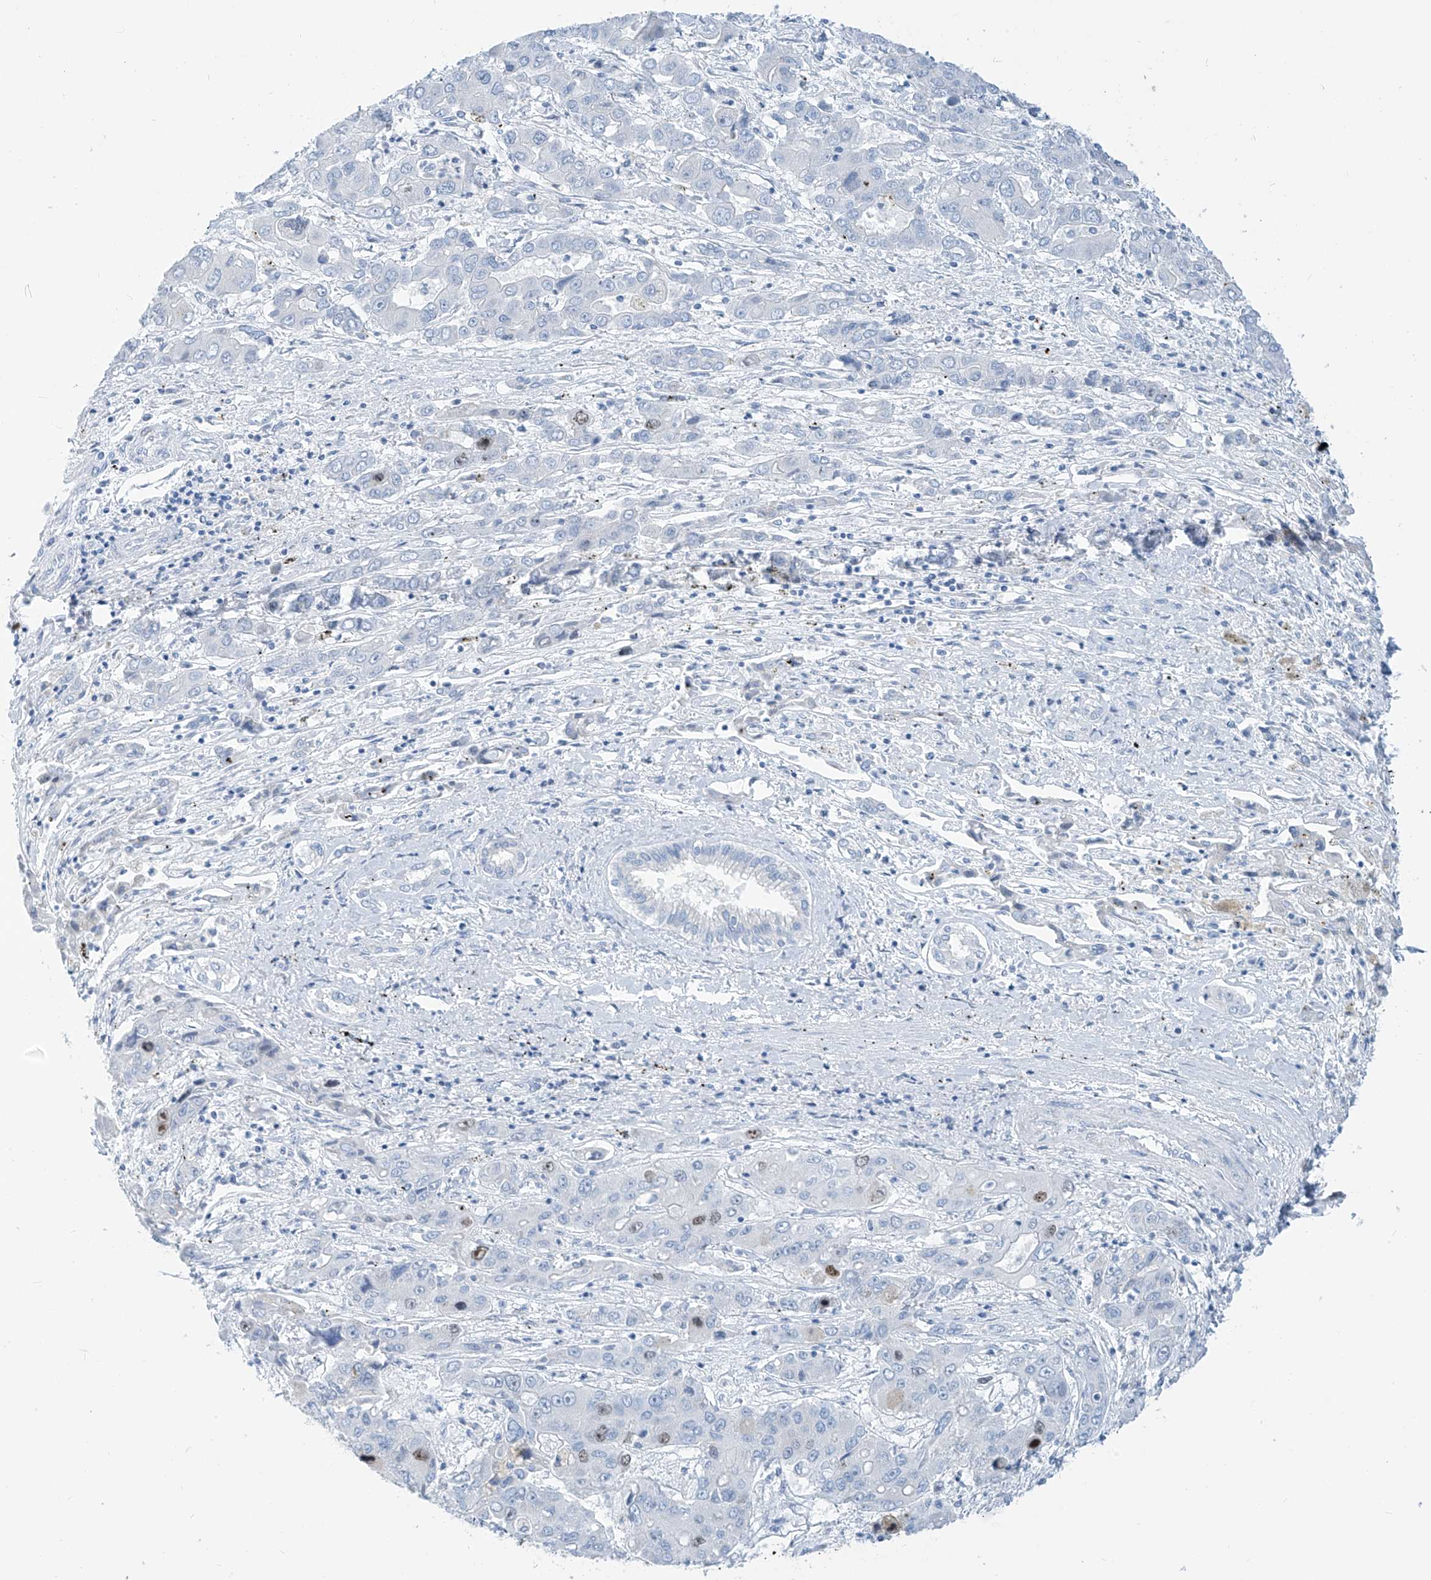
{"staining": {"intensity": "weak", "quantity": "<25%", "location": "nuclear"}, "tissue": "liver cancer", "cell_type": "Tumor cells", "image_type": "cancer", "snomed": [{"axis": "morphology", "description": "Cholangiocarcinoma"}, {"axis": "topography", "description": "Liver"}], "caption": "IHC micrograph of neoplastic tissue: liver cholangiocarcinoma stained with DAB exhibits no significant protein expression in tumor cells.", "gene": "SGO2", "patient": {"sex": "male", "age": 67}}